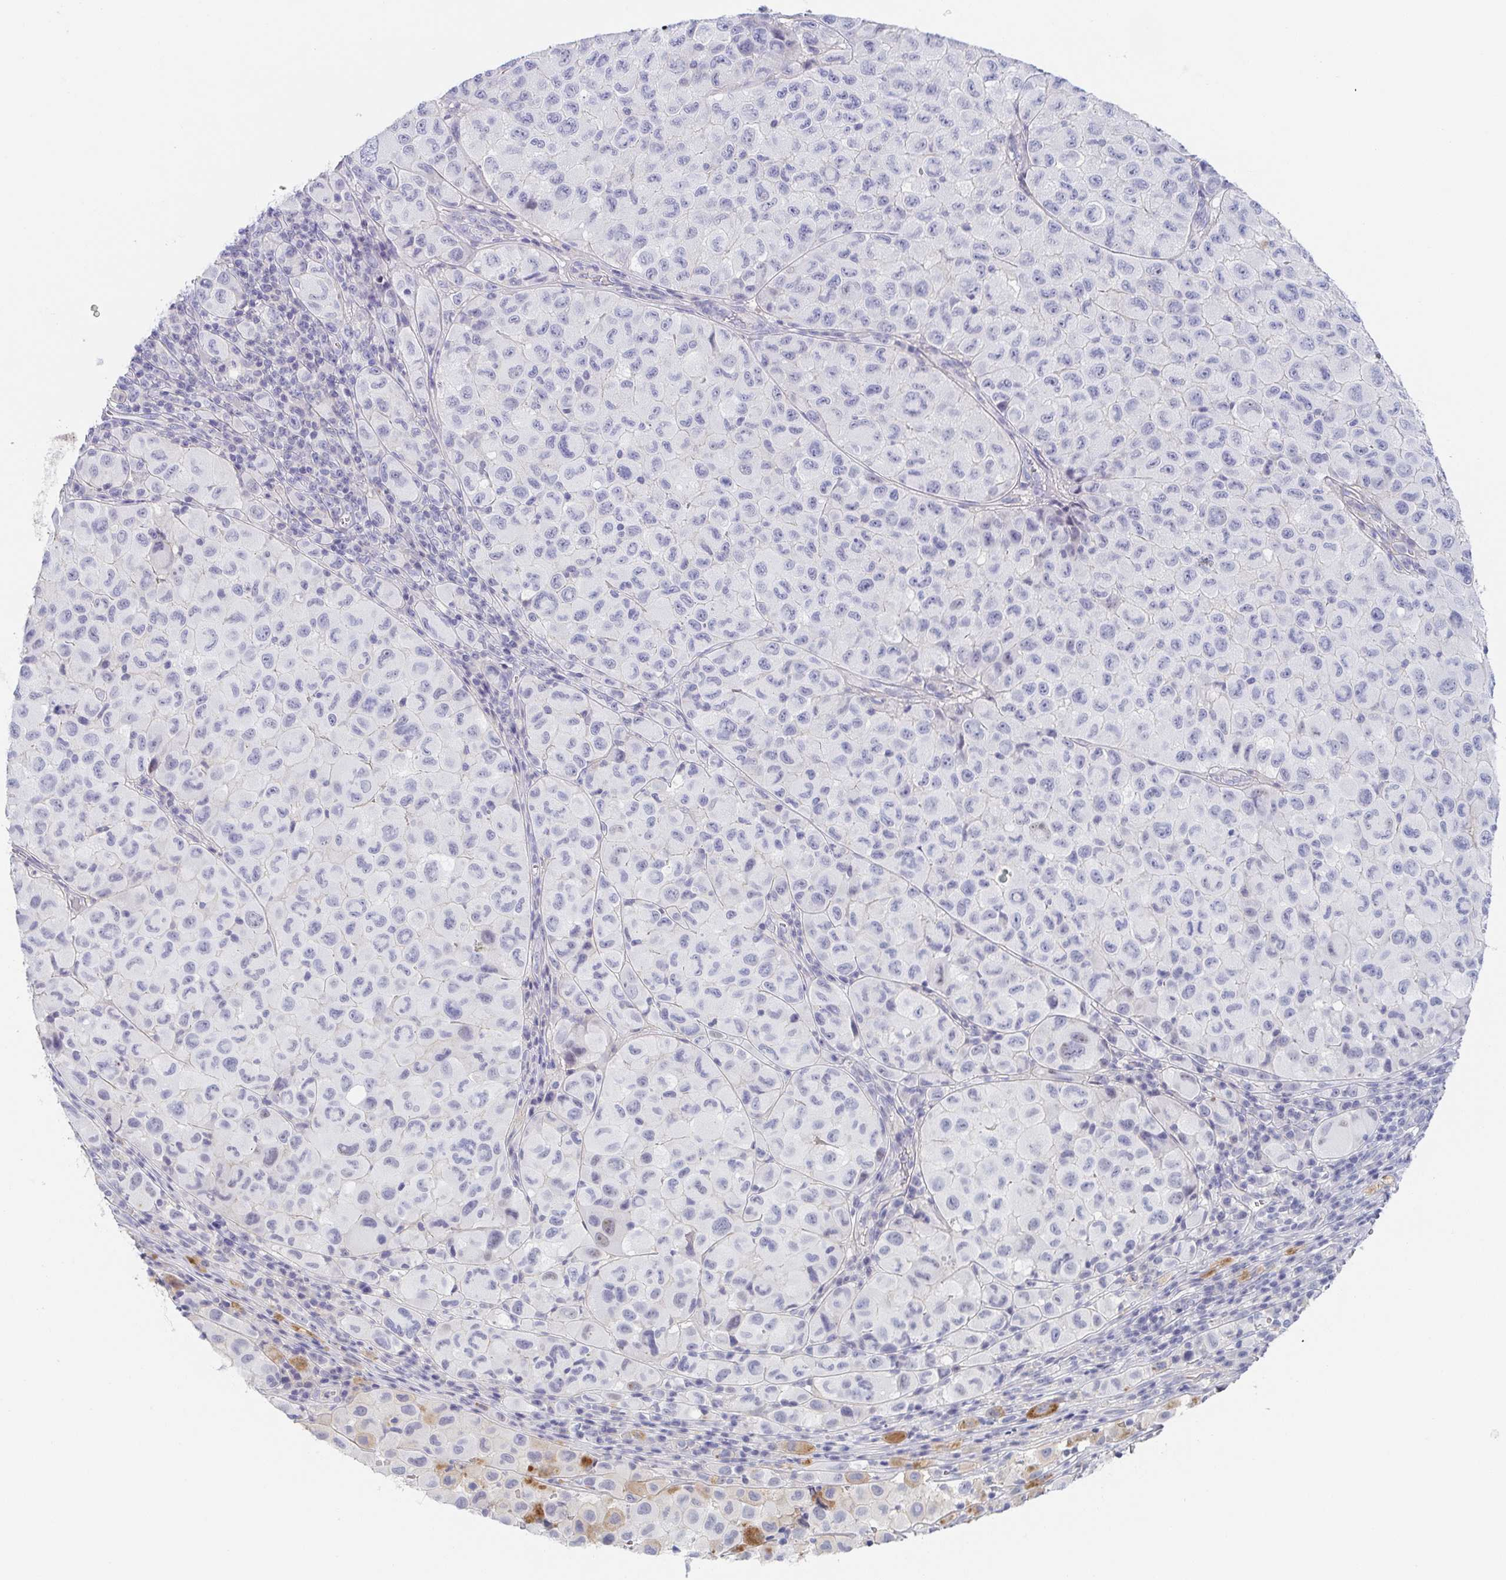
{"staining": {"intensity": "strong", "quantity": "<25%", "location": "cytoplasmic/membranous"}, "tissue": "melanoma", "cell_type": "Tumor cells", "image_type": "cancer", "snomed": [{"axis": "morphology", "description": "Malignant melanoma, NOS"}, {"axis": "topography", "description": "Skin"}], "caption": "Human malignant melanoma stained for a protein (brown) reveals strong cytoplasmic/membranous positive staining in approximately <25% of tumor cells.", "gene": "RHOV", "patient": {"sex": "male", "age": 93}}